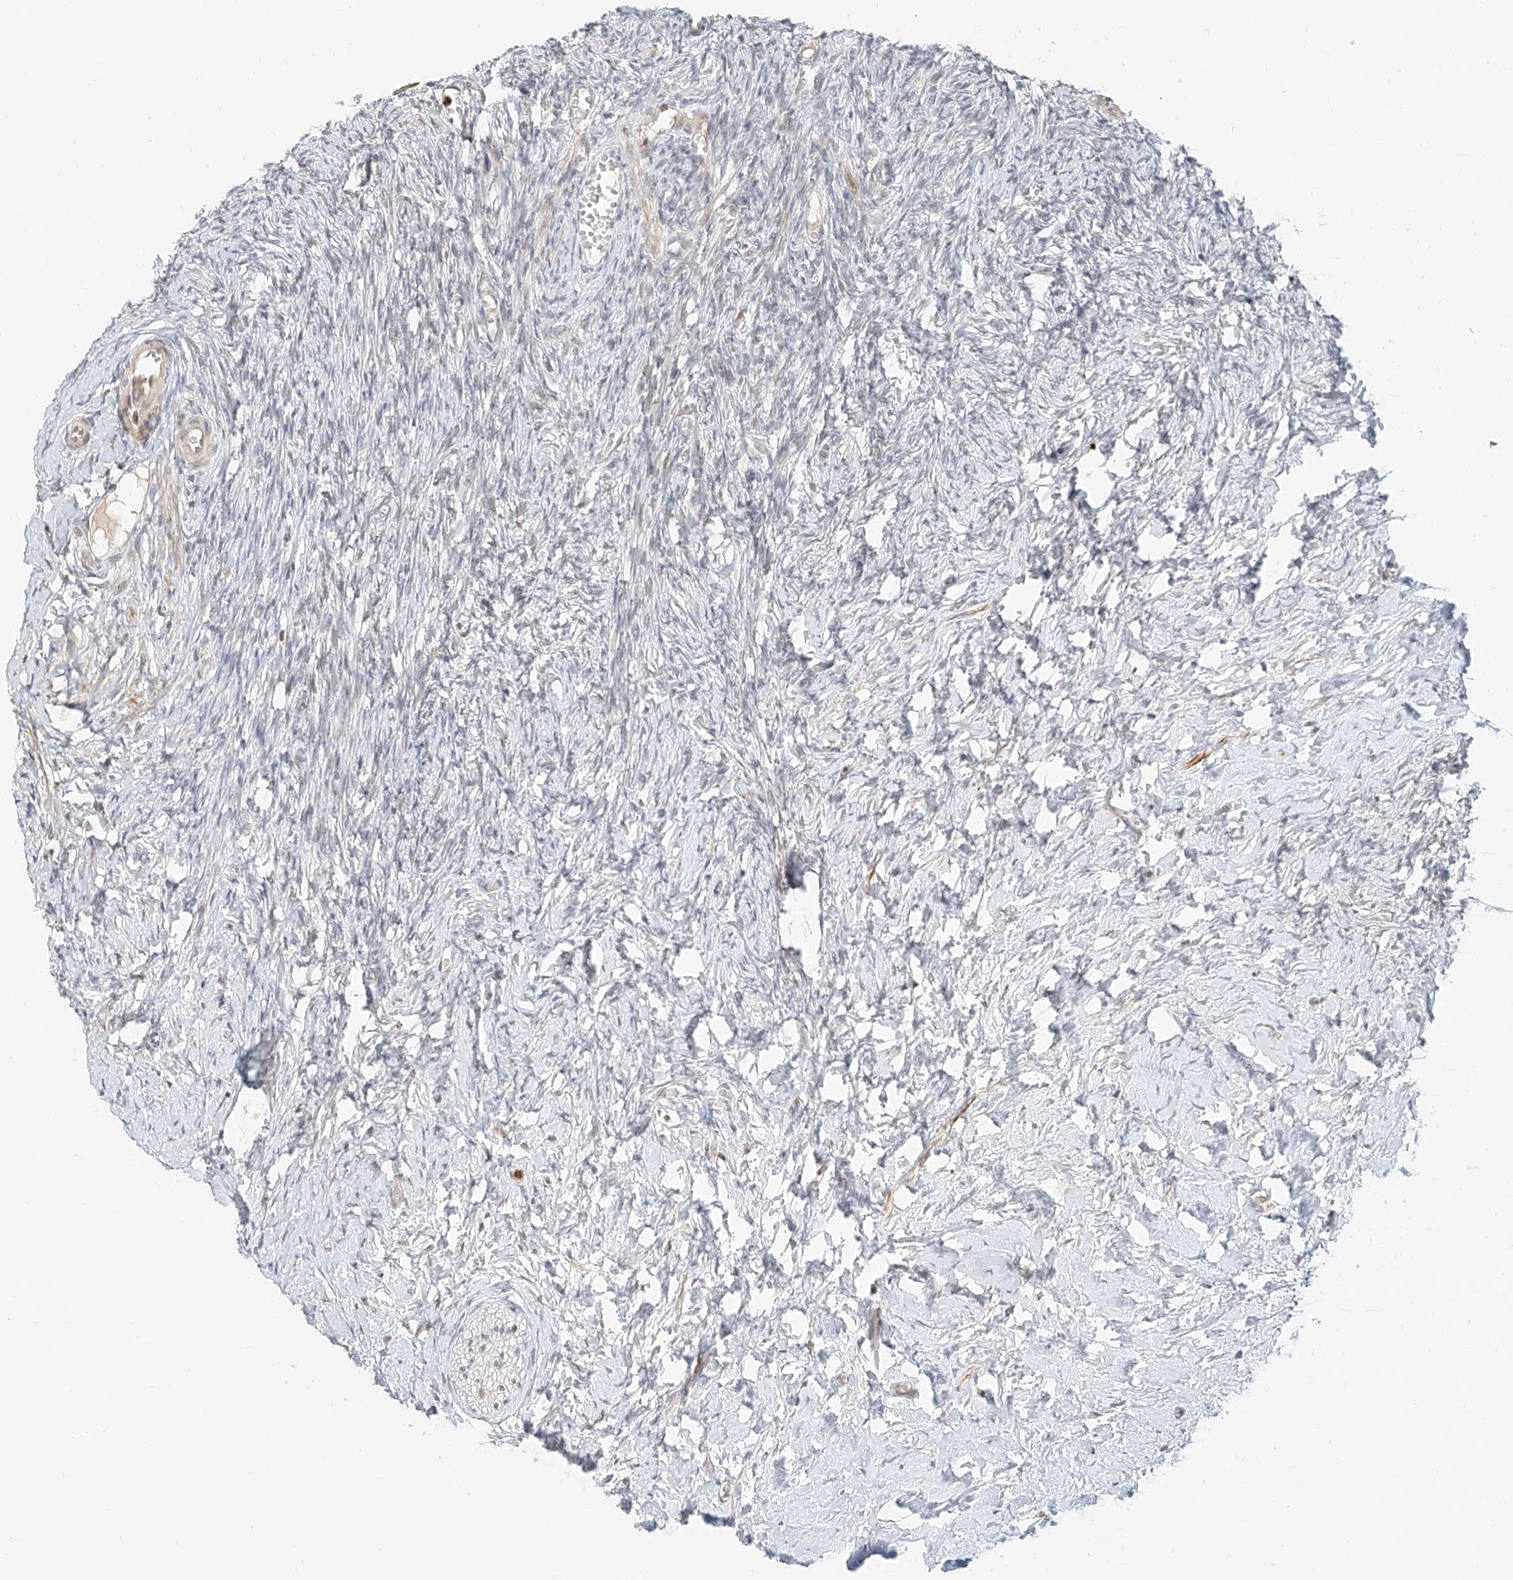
{"staining": {"intensity": "moderate", "quantity": "25%-75%", "location": "nuclear"}, "tissue": "ovary", "cell_type": "Ovarian stroma cells", "image_type": "normal", "snomed": [{"axis": "morphology", "description": "Normal tissue, NOS"}, {"axis": "topography", "description": "Ovary"}], "caption": "Immunohistochemistry (DAB) staining of benign human ovary demonstrates moderate nuclear protein expression in approximately 25%-75% of ovarian stroma cells.", "gene": "CXorf58", "patient": {"sex": "female", "age": 27}}